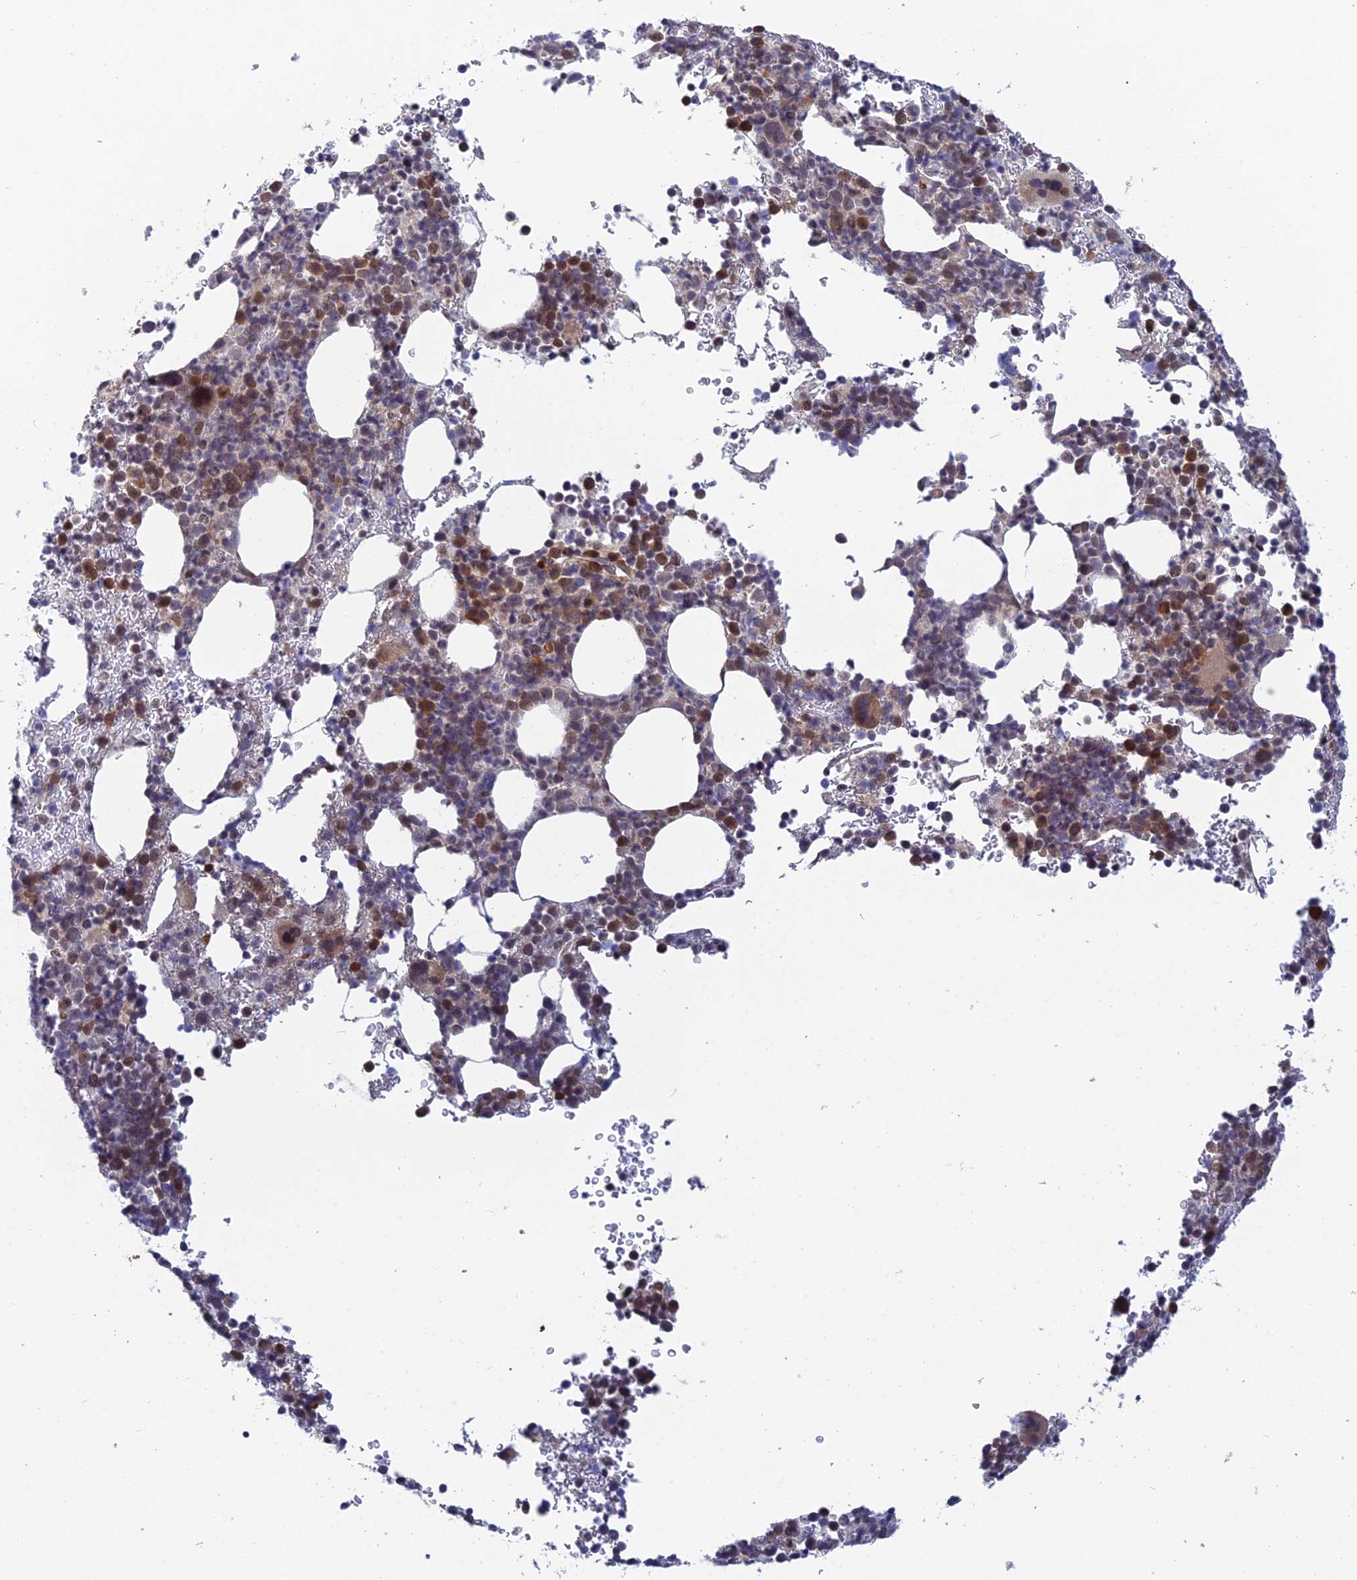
{"staining": {"intensity": "moderate", "quantity": "25%-75%", "location": "cytoplasmic/membranous,nuclear"}, "tissue": "bone marrow", "cell_type": "Hematopoietic cells", "image_type": "normal", "snomed": [{"axis": "morphology", "description": "Normal tissue, NOS"}, {"axis": "topography", "description": "Bone marrow"}], "caption": "Hematopoietic cells demonstrate medium levels of moderate cytoplasmic/membranous,nuclear staining in about 25%-75% of cells in unremarkable human bone marrow. The staining was performed using DAB, with brown indicating positive protein expression. Nuclei are stained blue with hematoxylin.", "gene": "SRA1", "patient": {"sex": "female", "age": 82}}